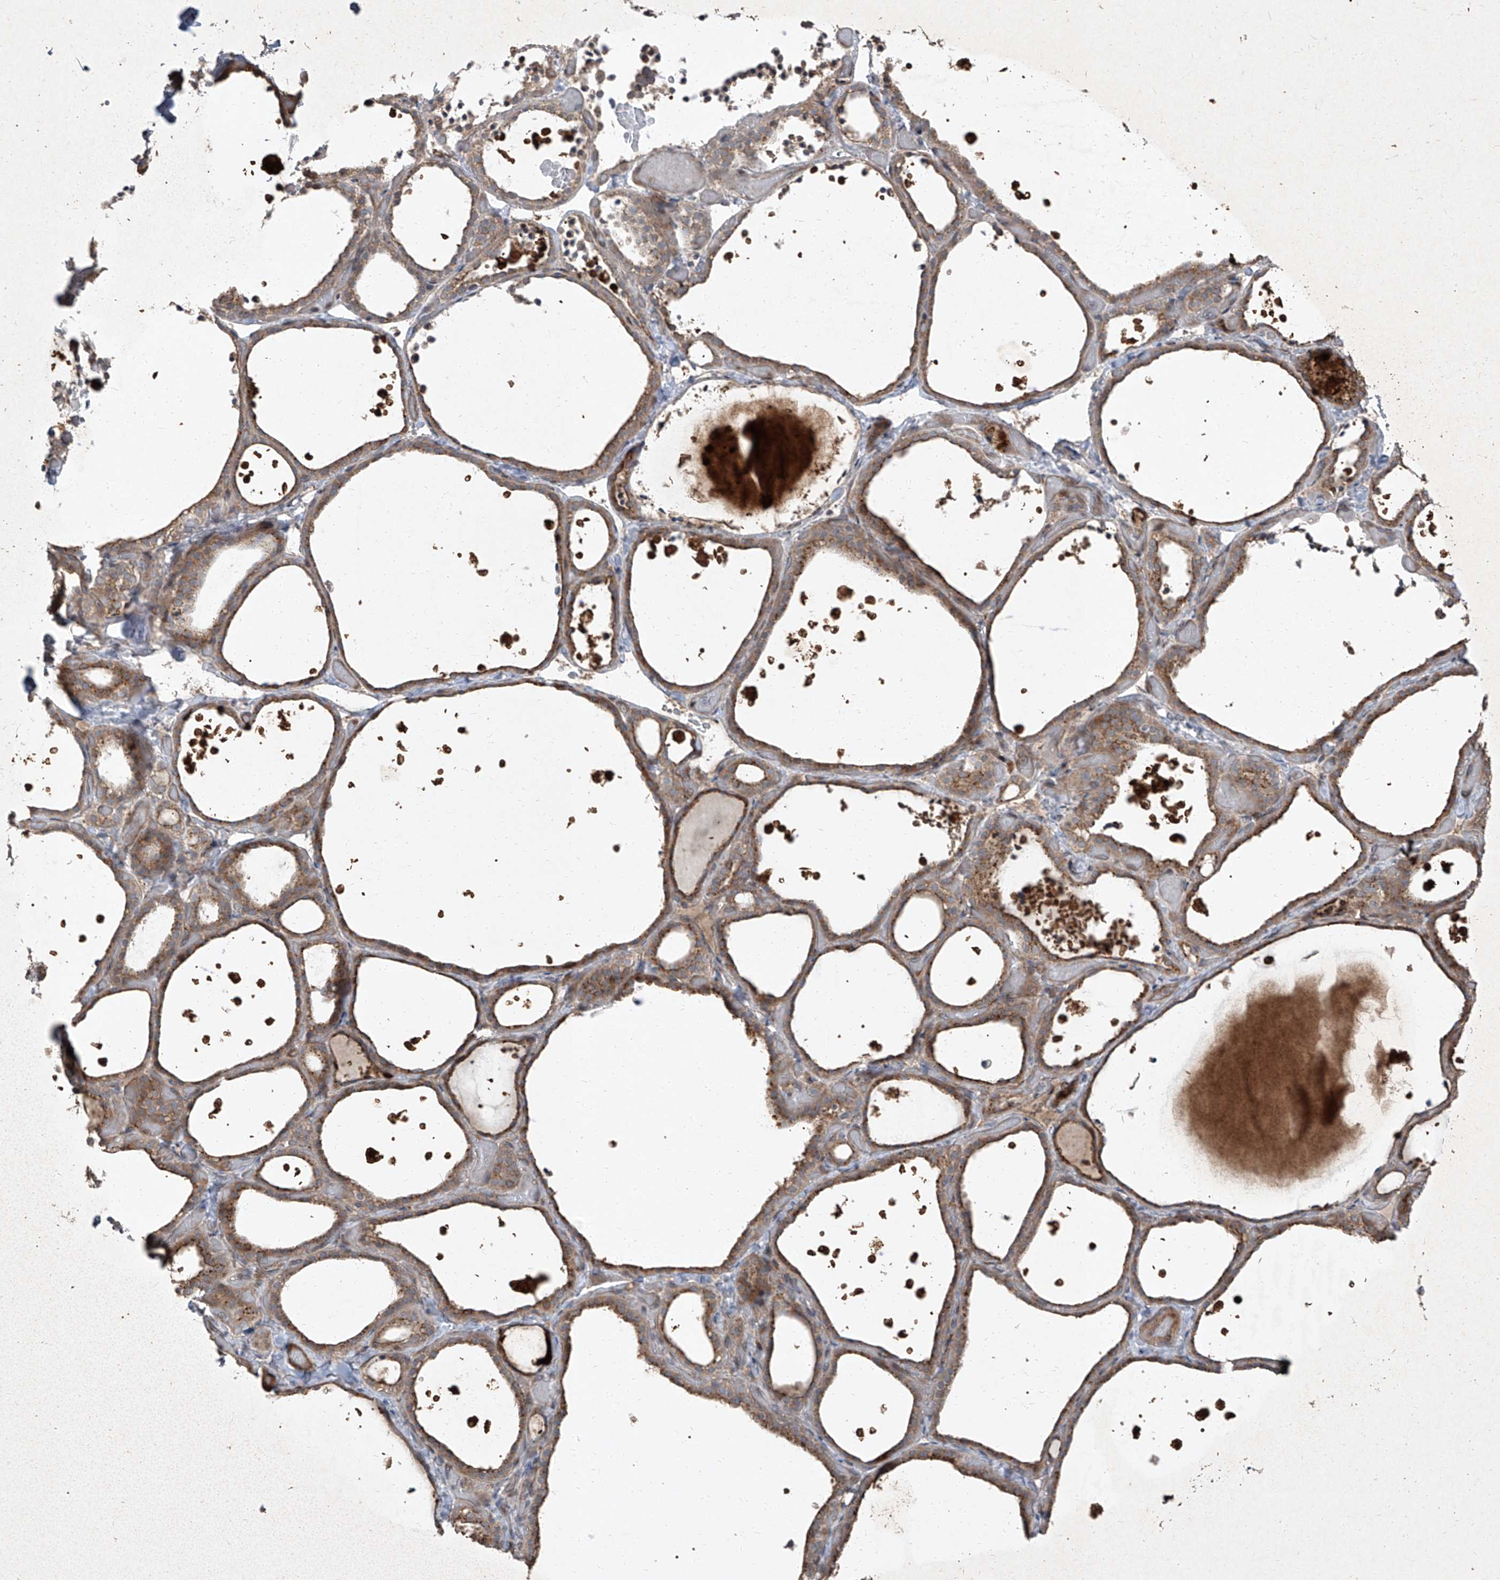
{"staining": {"intensity": "moderate", "quantity": ">75%", "location": "cytoplasmic/membranous"}, "tissue": "thyroid gland", "cell_type": "Glandular cells", "image_type": "normal", "snomed": [{"axis": "morphology", "description": "Normal tissue, NOS"}, {"axis": "topography", "description": "Thyroid gland"}], "caption": "A micrograph of human thyroid gland stained for a protein exhibits moderate cytoplasmic/membranous brown staining in glandular cells. (brown staining indicates protein expression, while blue staining denotes nuclei).", "gene": "CCN1", "patient": {"sex": "female", "age": 44}}